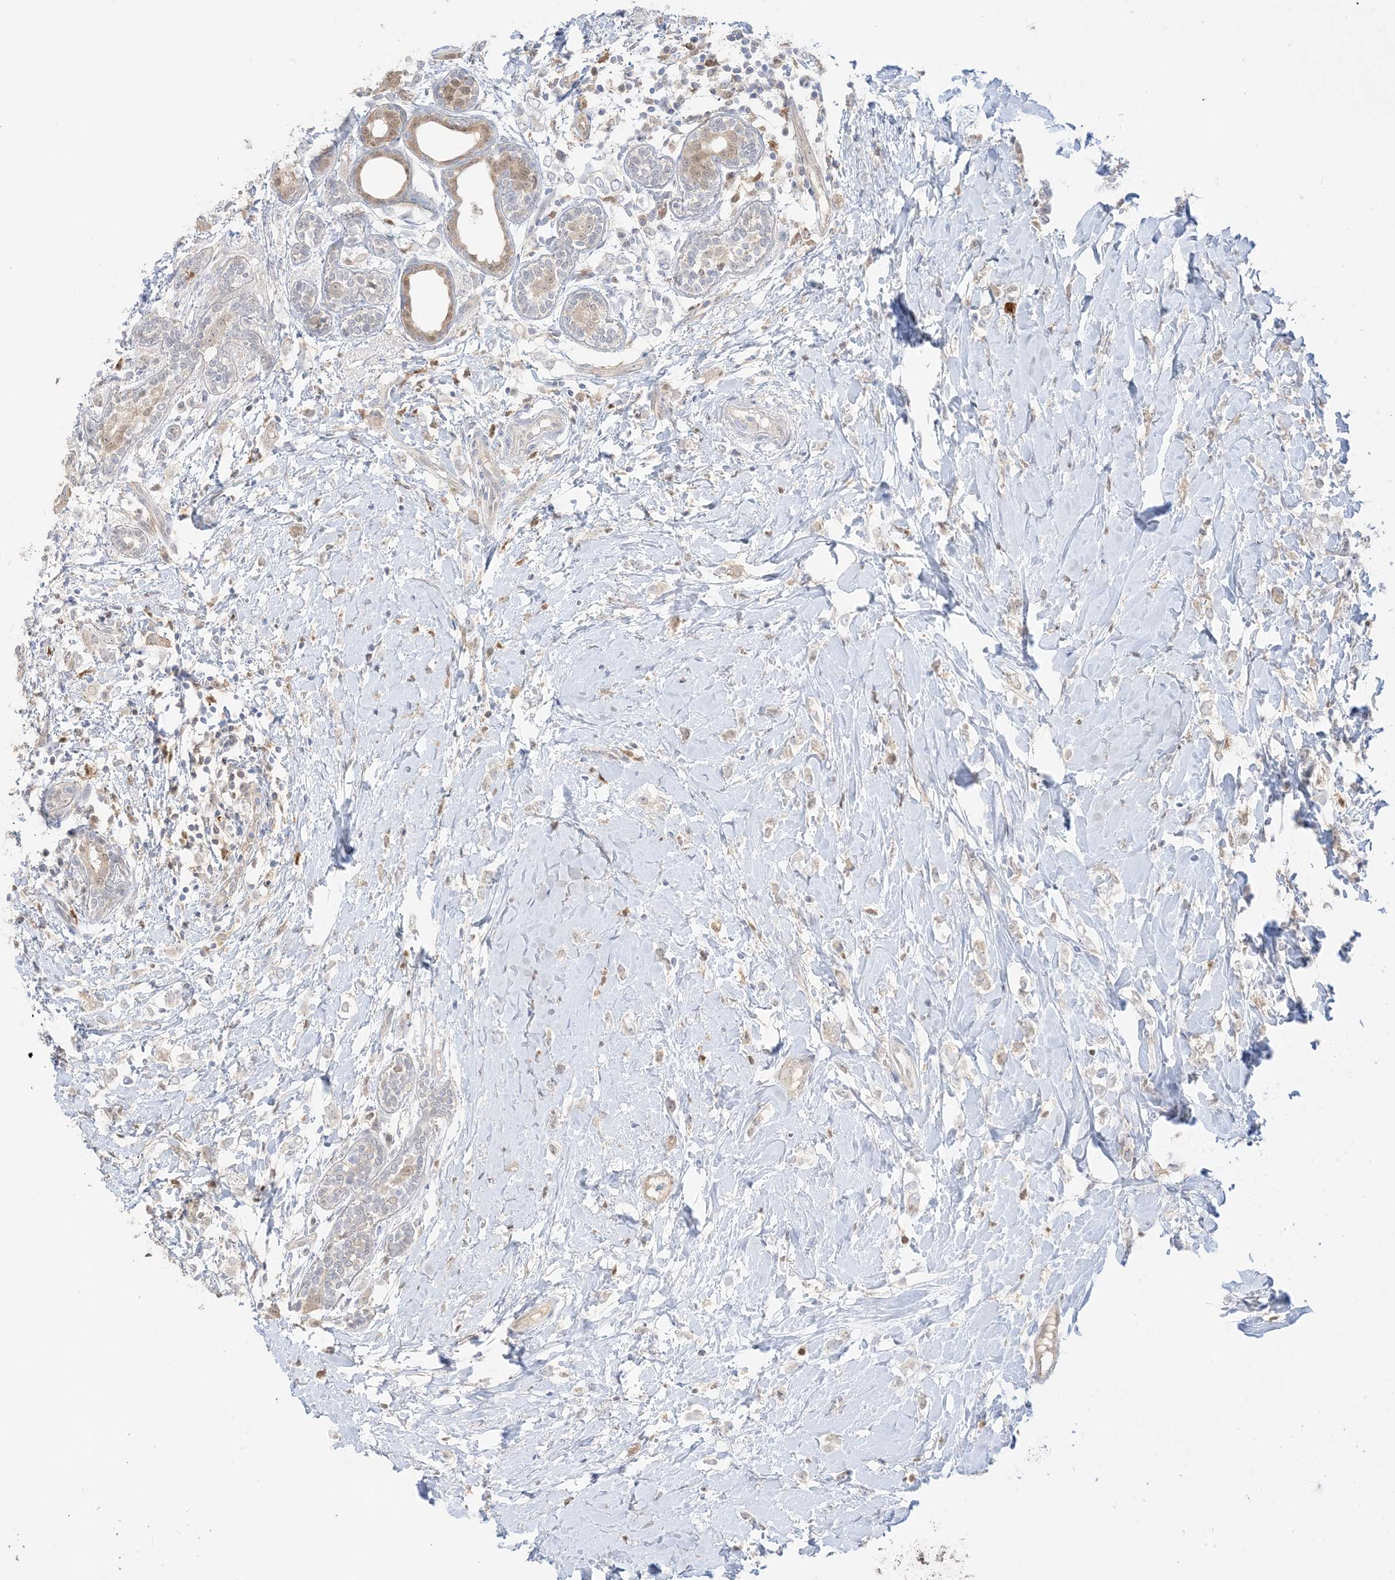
{"staining": {"intensity": "weak", "quantity": "25%-75%", "location": "cytoplasmic/membranous,nuclear"}, "tissue": "breast cancer", "cell_type": "Tumor cells", "image_type": "cancer", "snomed": [{"axis": "morphology", "description": "Normal tissue, NOS"}, {"axis": "morphology", "description": "Lobular carcinoma"}, {"axis": "topography", "description": "Breast"}], "caption": "Protein staining demonstrates weak cytoplasmic/membranous and nuclear positivity in about 25%-75% of tumor cells in breast lobular carcinoma.", "gene": "GCA", "patient": {"sex": "female", "age": 47}}